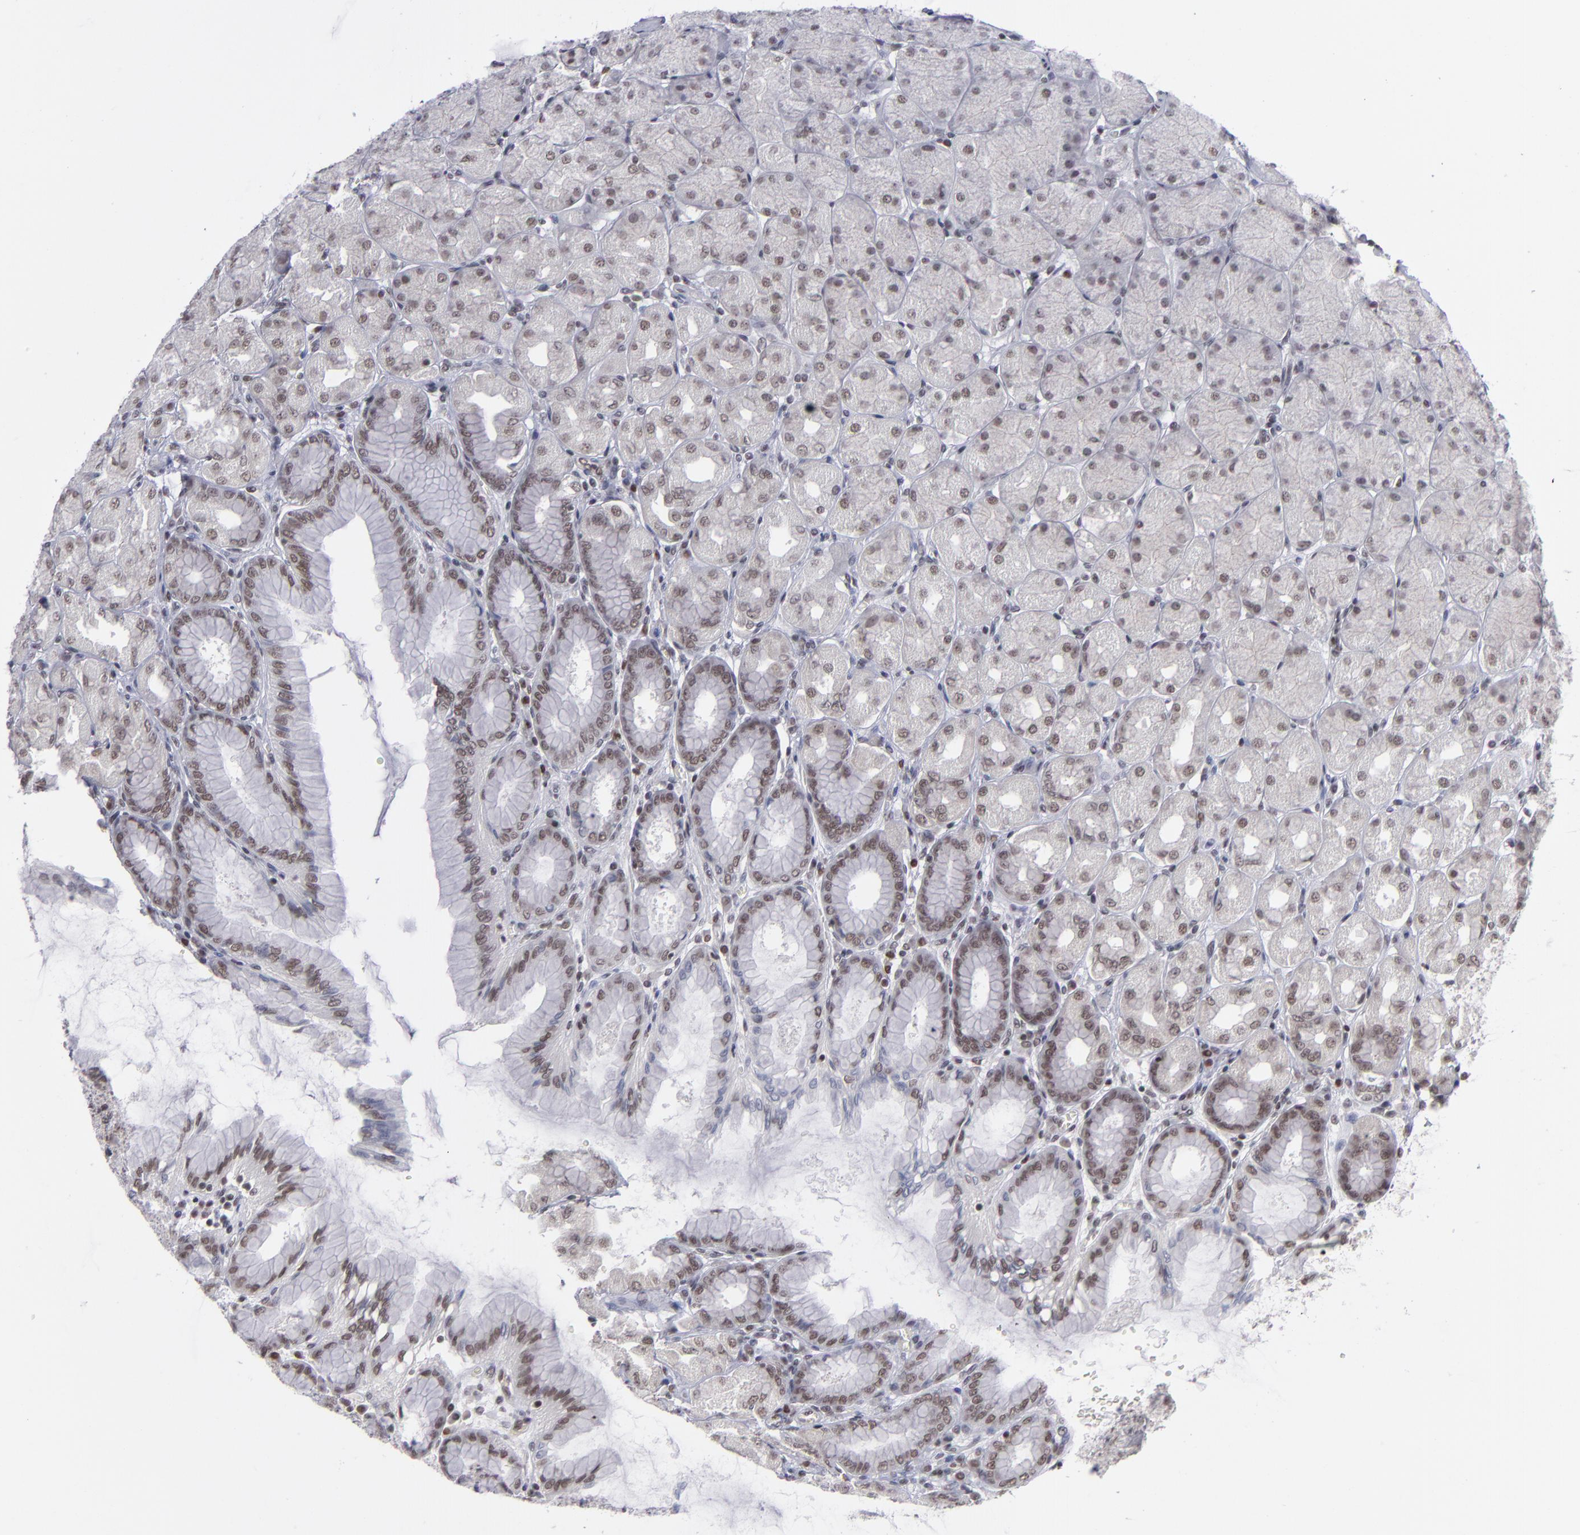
{"staining": {"intensity": "moderate", "quantity": ">75%", "location": "nuclear"}, "tissue": "stomach", "cell_type": "Glandular cells", "image_type": "normal", "snomed": [{"axis": "morphology", "description": "Normal tissue, NOS"}, {"axis": "topography", "description": "Stomach, upper"}], "caption": "An IHC photomicrograph of unremarkable tissue is shown. Protein staining in brown labels moderate nuclear positivity in stomach within glandular cells.", "gene": "MLLT3", "patient": {"sex": "female", "age": 56}}